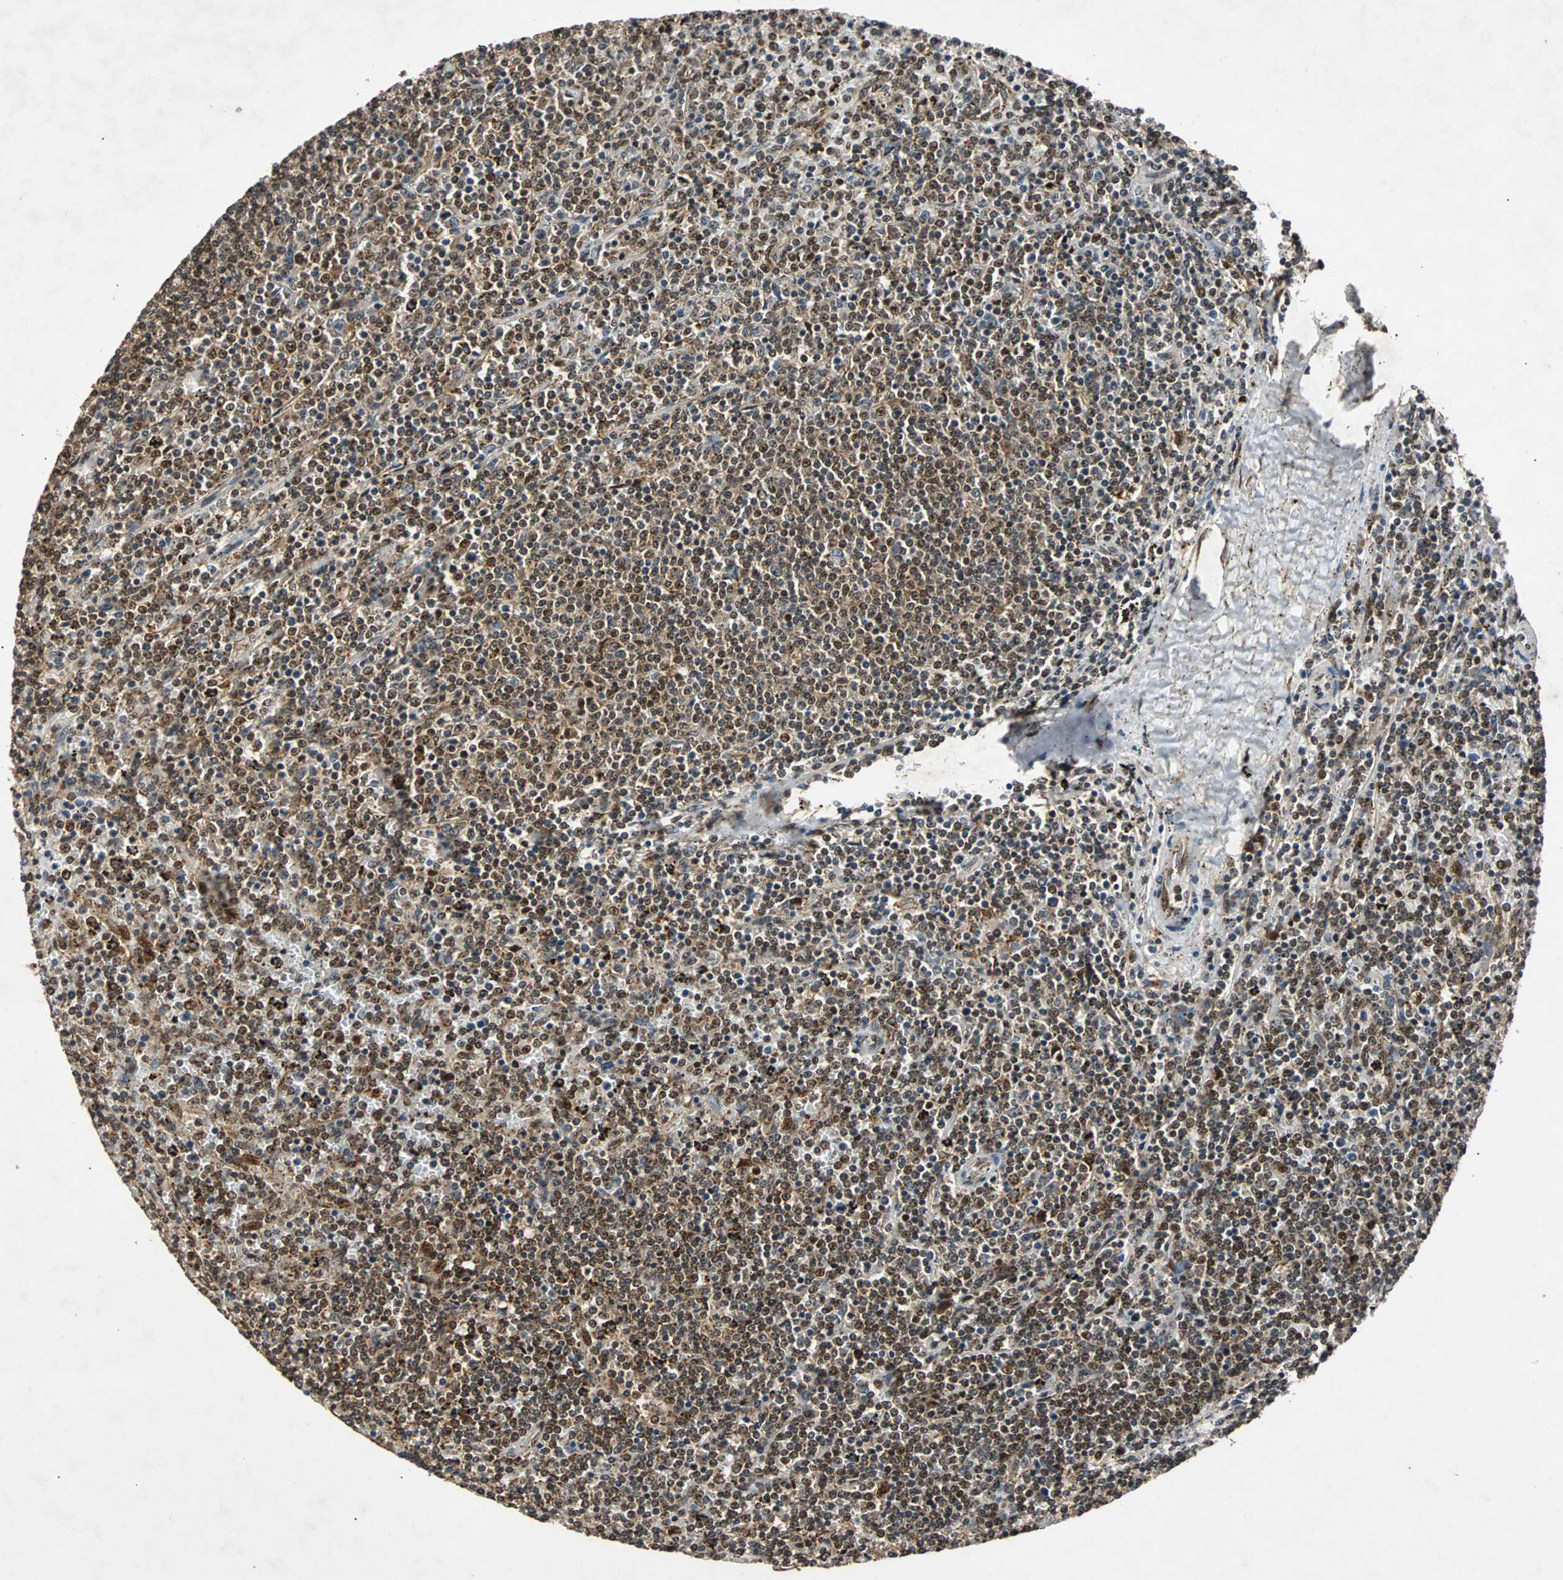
{"staining": {"intensity": "strong", "quantity": ">75%", "location": "cytoplasmic/membranous,nuclear"}, "tissue": "lymphoma", "cell_type": "Tumor cells", "image_type": "cancer", "snomed": [{"axis": "morphology", "description": "Malignant lymphoma, non-Hodgkin's type, Low grade"}, {"axis": "topography", "description": "Spleen"}], "caption": "Immunohistochemistry micrograph of human low-grade malignant lymphoma, non-Hodgkin's type stained for a protein (brown), which demonstrates high levels of strong cytoplasmic/membranous and nuclear staining in about >75% of tumor cells.", "gene": "USP31", "patient": {"sex": "female", "age": 50}}